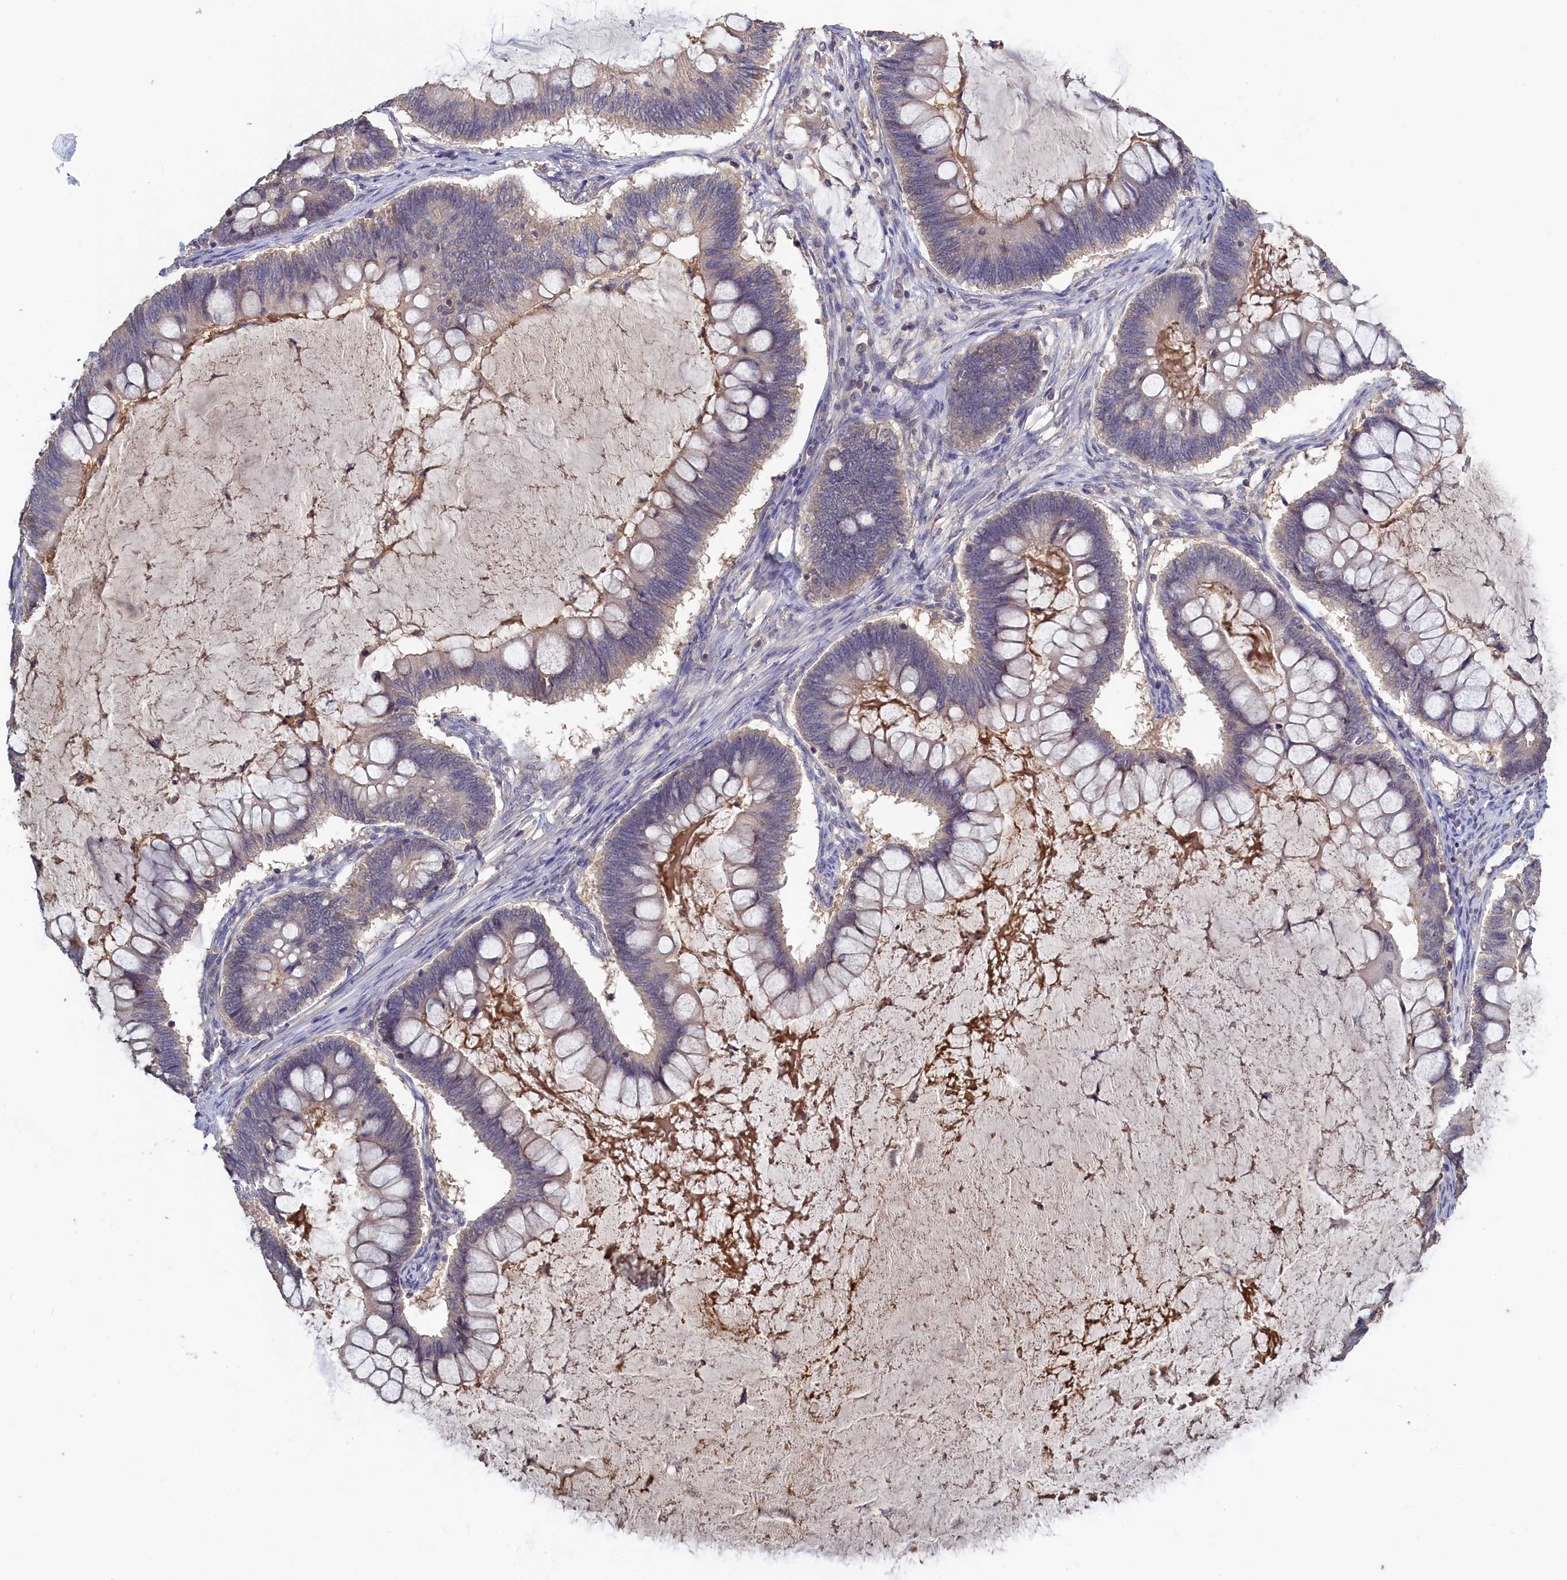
{"staining": {"intensity": "negative", "quantity": "none", "location": "none"}, "tissue": "ovarian cancer", "cell_type": "Tumor cells", "image_type": "cancer", "snomed": [{"axis": "morphology", "description": "Cystadenocarcinoma, mucinous, NOS"}, {"axis": "topography", "description": "Ovary"}], "caption": "Human ovarian cancer stained for a protein using immunohistochemistry (IHC) displays no staining in tumor cells.", "gene": "CELF5", "patient": {"sex": "female", "age": 61}}